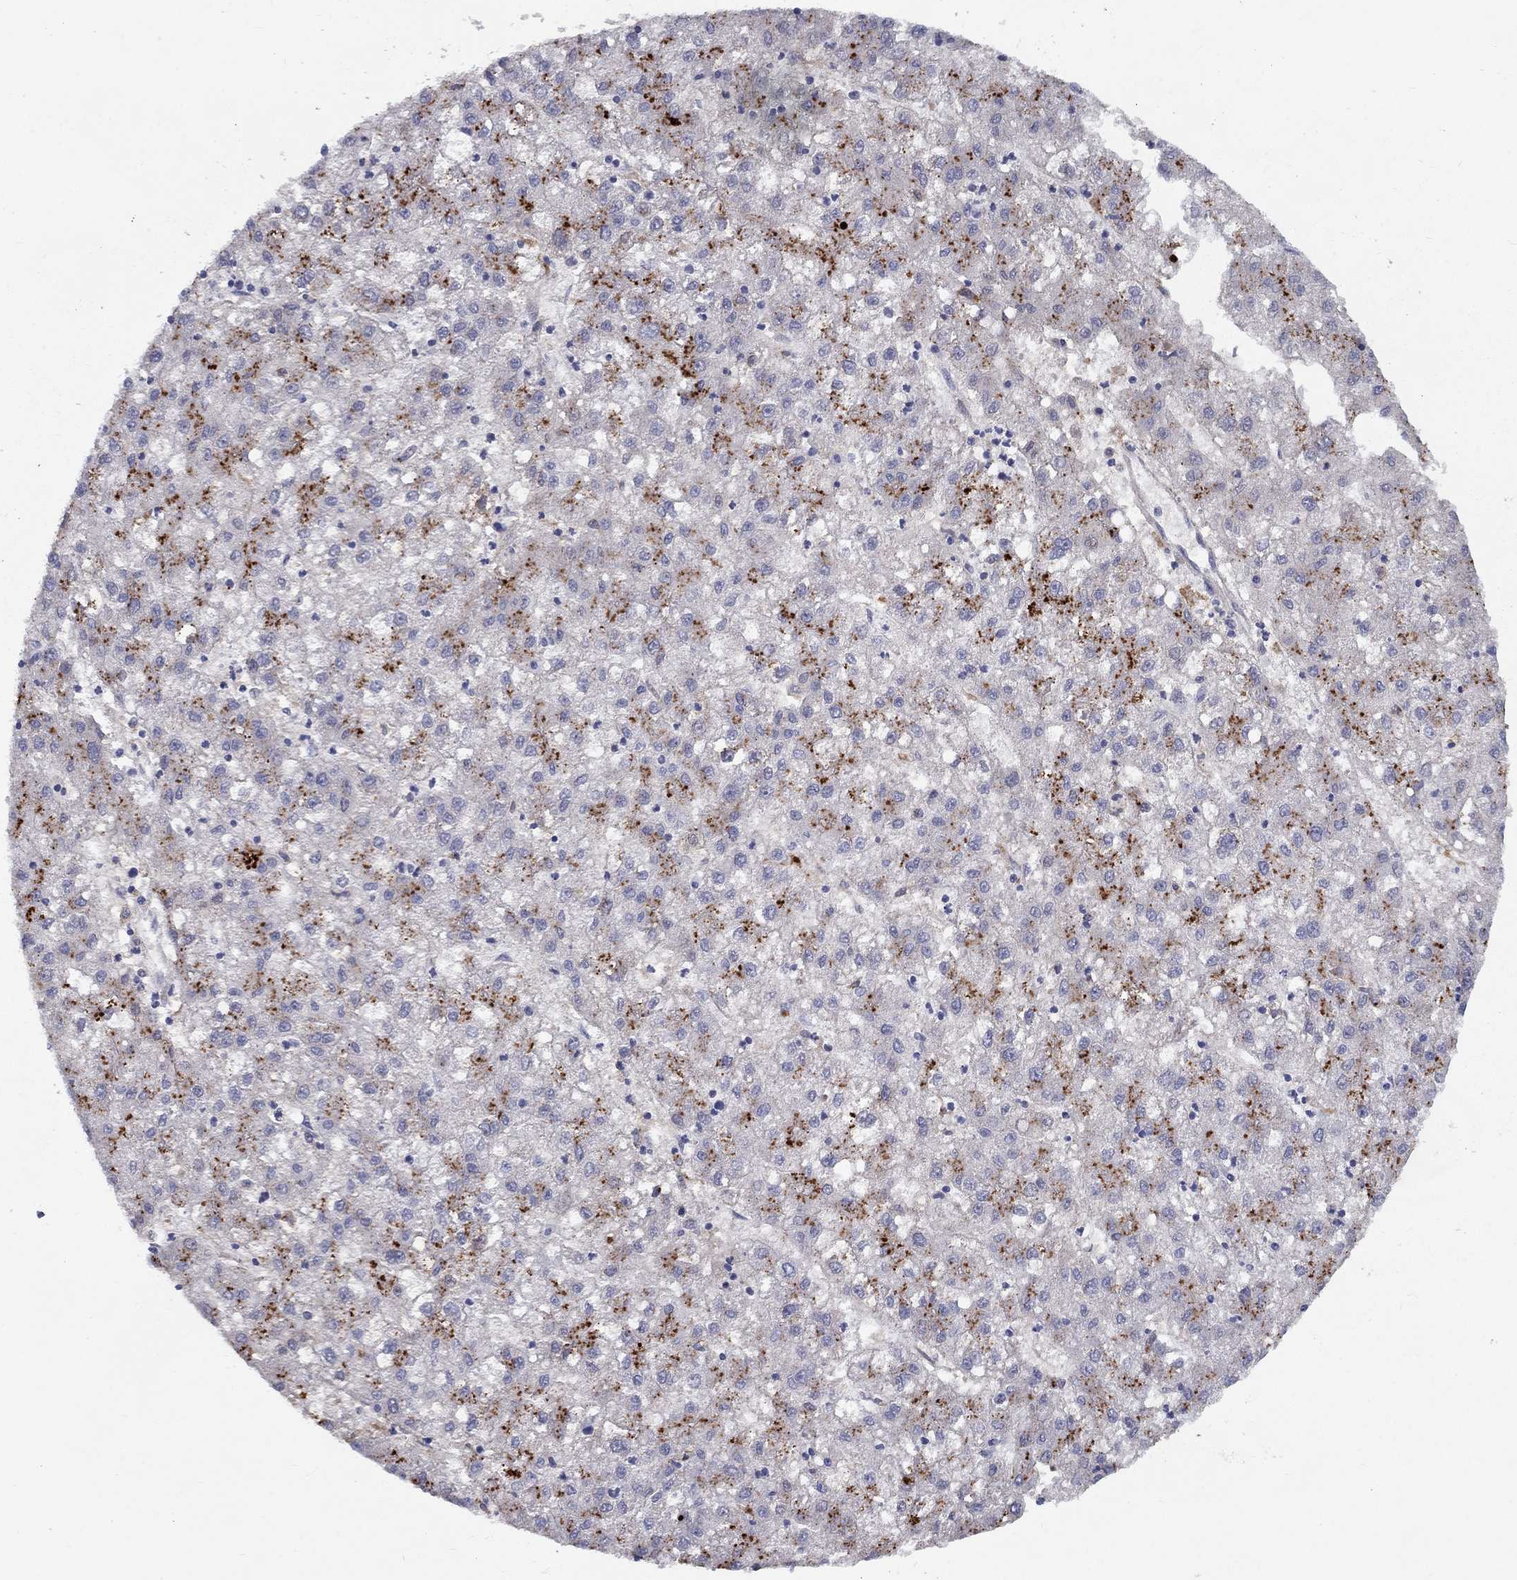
{"staining": {"intensity": "strong", "quantity": "25%-75%", "location": "cytoplasmic/membranous"}, "tissue": "liver cancer", "cell_type": "Tumor cells", "image_type": "cancer", "snomed": [{"axis": "morphology", "description": "Carcinoma, Hepatocellular, NOS"}, {"axis": "topography", "description": "Liver"}], "caption": "Protein positivity by IHC demonstrates strong cytoplasmic/membranous positivity in approximately 25%-75% of tumor cells in liver cancer.", "gene": "EPDR1", "patient": {"sex": "male", "age": 72}}